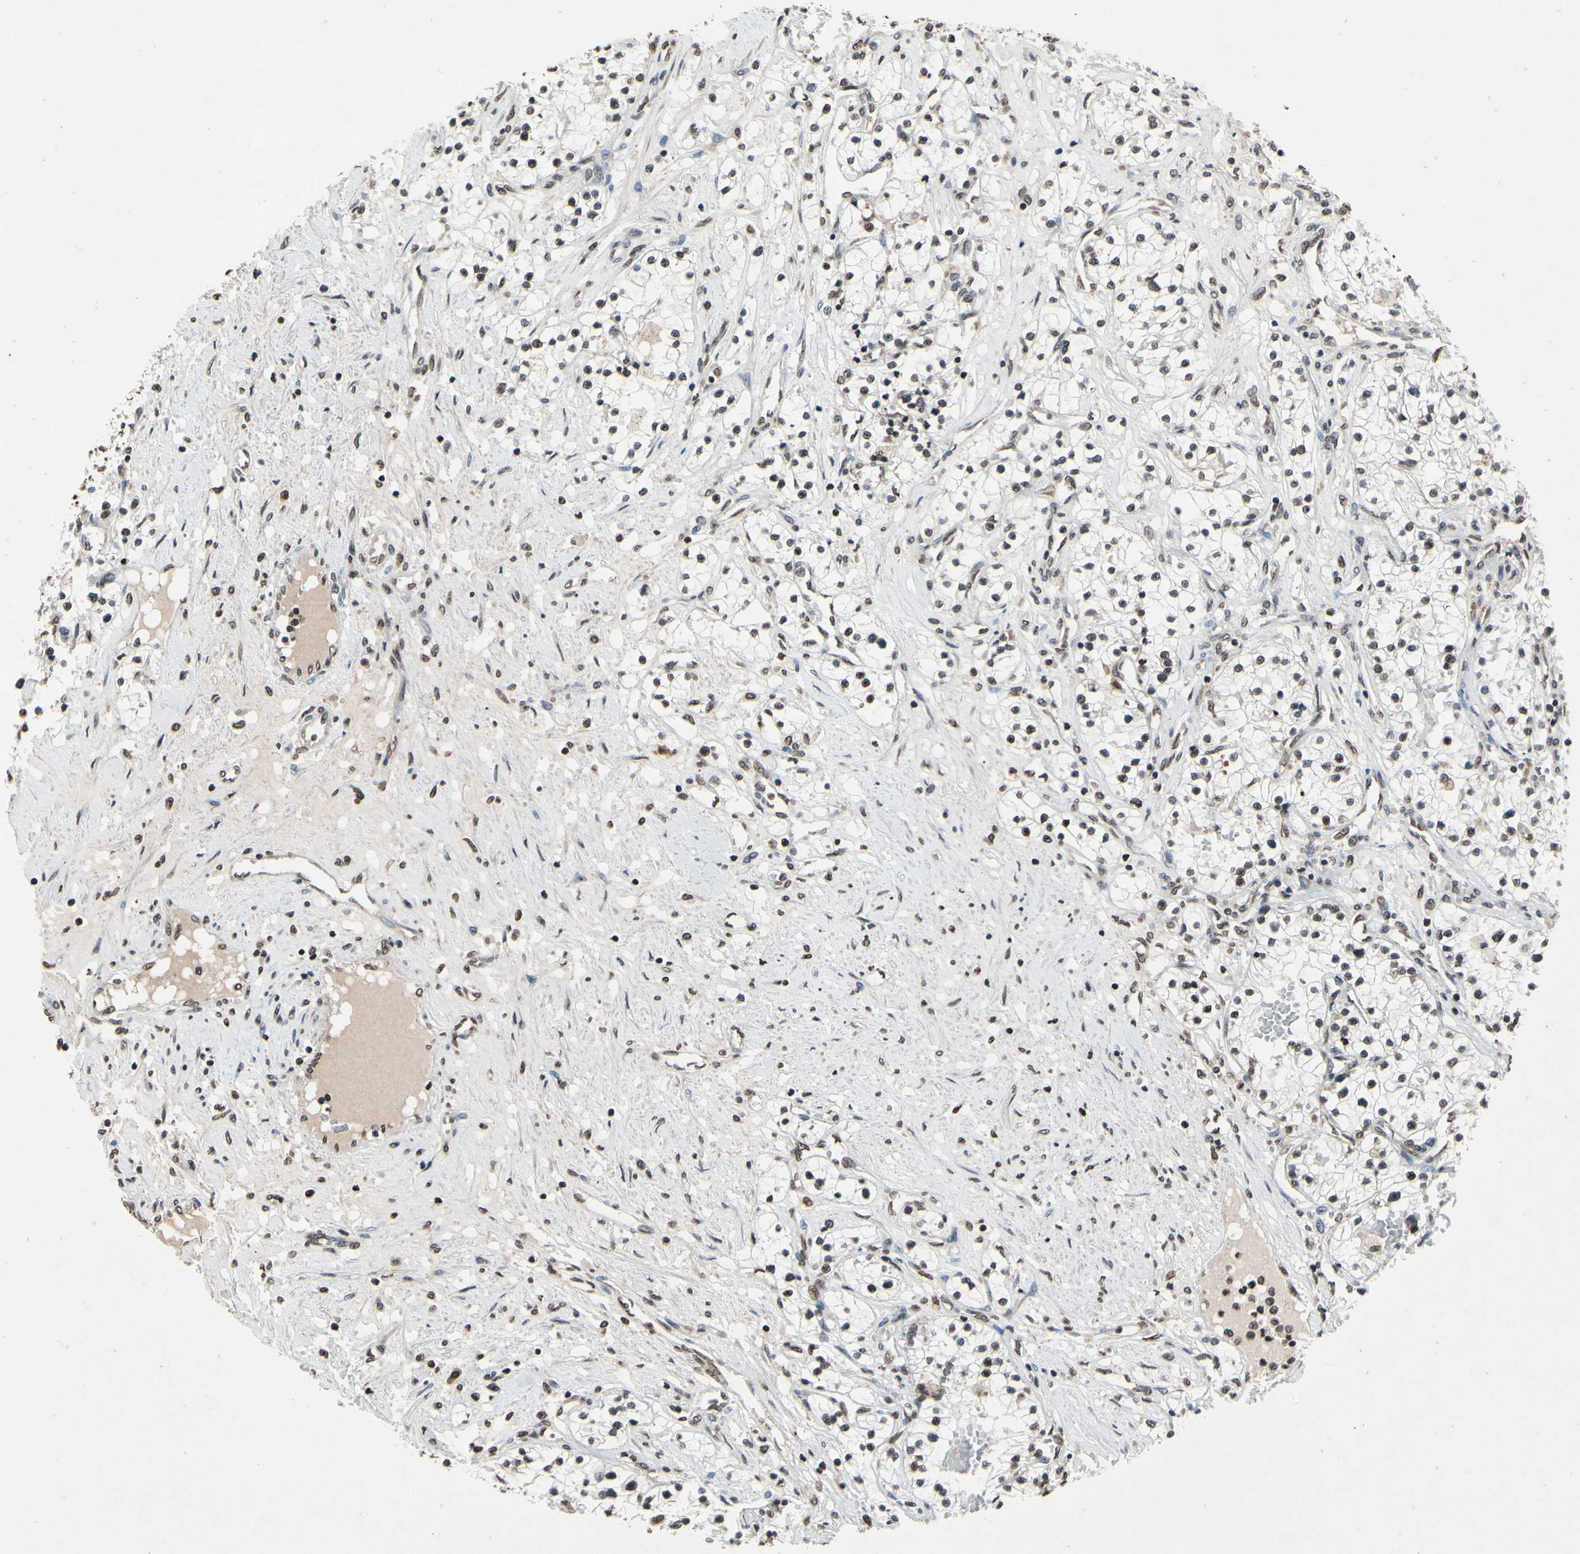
{"staining": {"intensity": "weak", "quantity": "25%-75%", "location": "nuclear"}, "tissue": "renal cancer", "cell_type": "Tumor cells", "image_type": "cancer", "snomed": [{"axis": "morphology", "description": "Adenocarcinoma, NOS"}, {"axis": "topography", "description": "Kidney"}], "caption": "Protein analysis of renal cancer (adenocarcinoma) tissue shows weak nuclear expression in about 25%-75% of tumor cells. The protein is shown in brown color, while the nuclei are stained blue.", "gene": "HIPK2", "patient": {"sex": "male", "age": 68}}